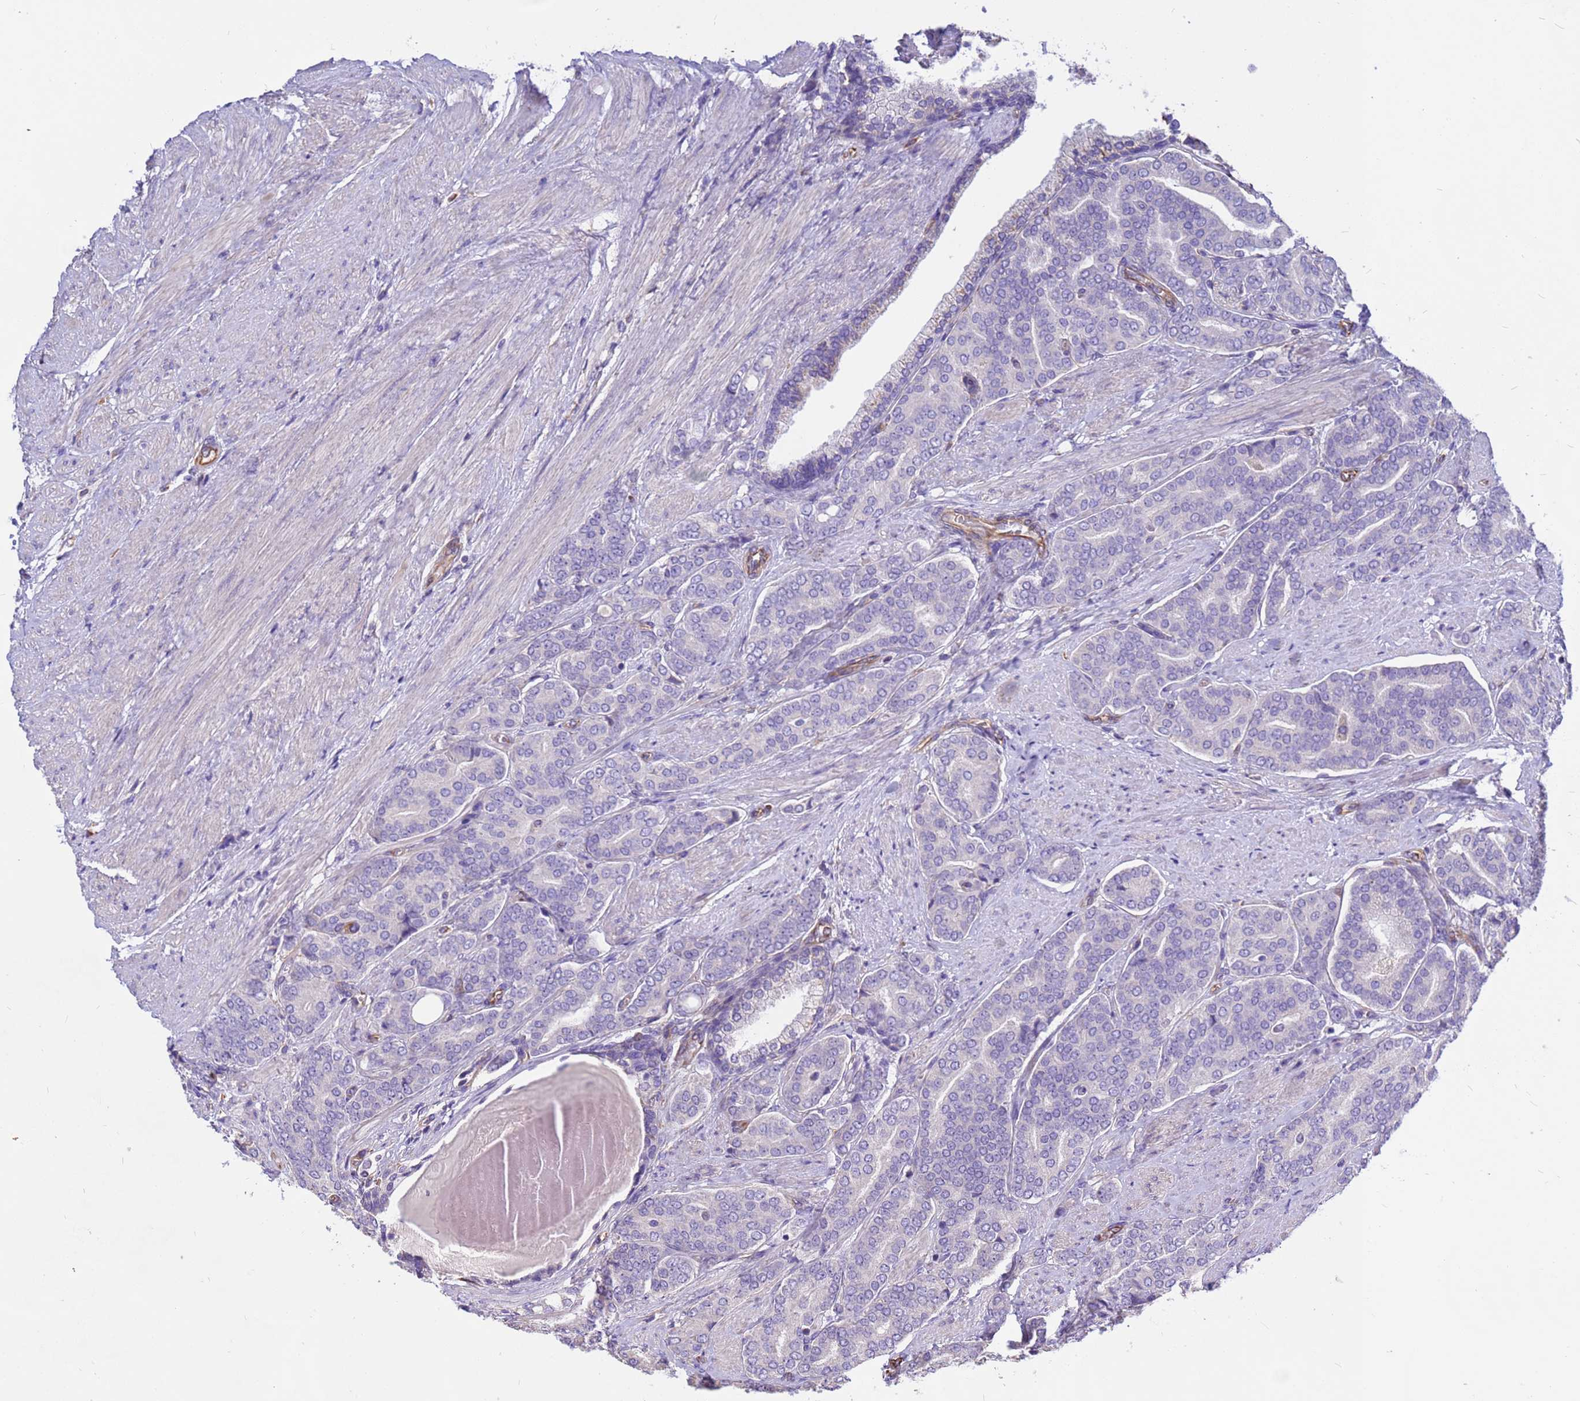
{"staining": {"intensity": "negative", "quantity": "none", "location": "none"}, "tissue": "prostate cancer", "cell_type": "Tumor cells", "image_type": "cancer", "snomed": [{"axis": "morphology", "description": "Adenocarcinoma, High grade"}, {"axis": "topography", "description": "Prostate"}], "caption": "The micrograph shows no staining of tumor cells in high-grade adenocarcinoma (prostate). (IHC, brightfield microscopy, high magnification).", "gene": "TCEAL3", "patient": {"sex": "male", "age": 67}}